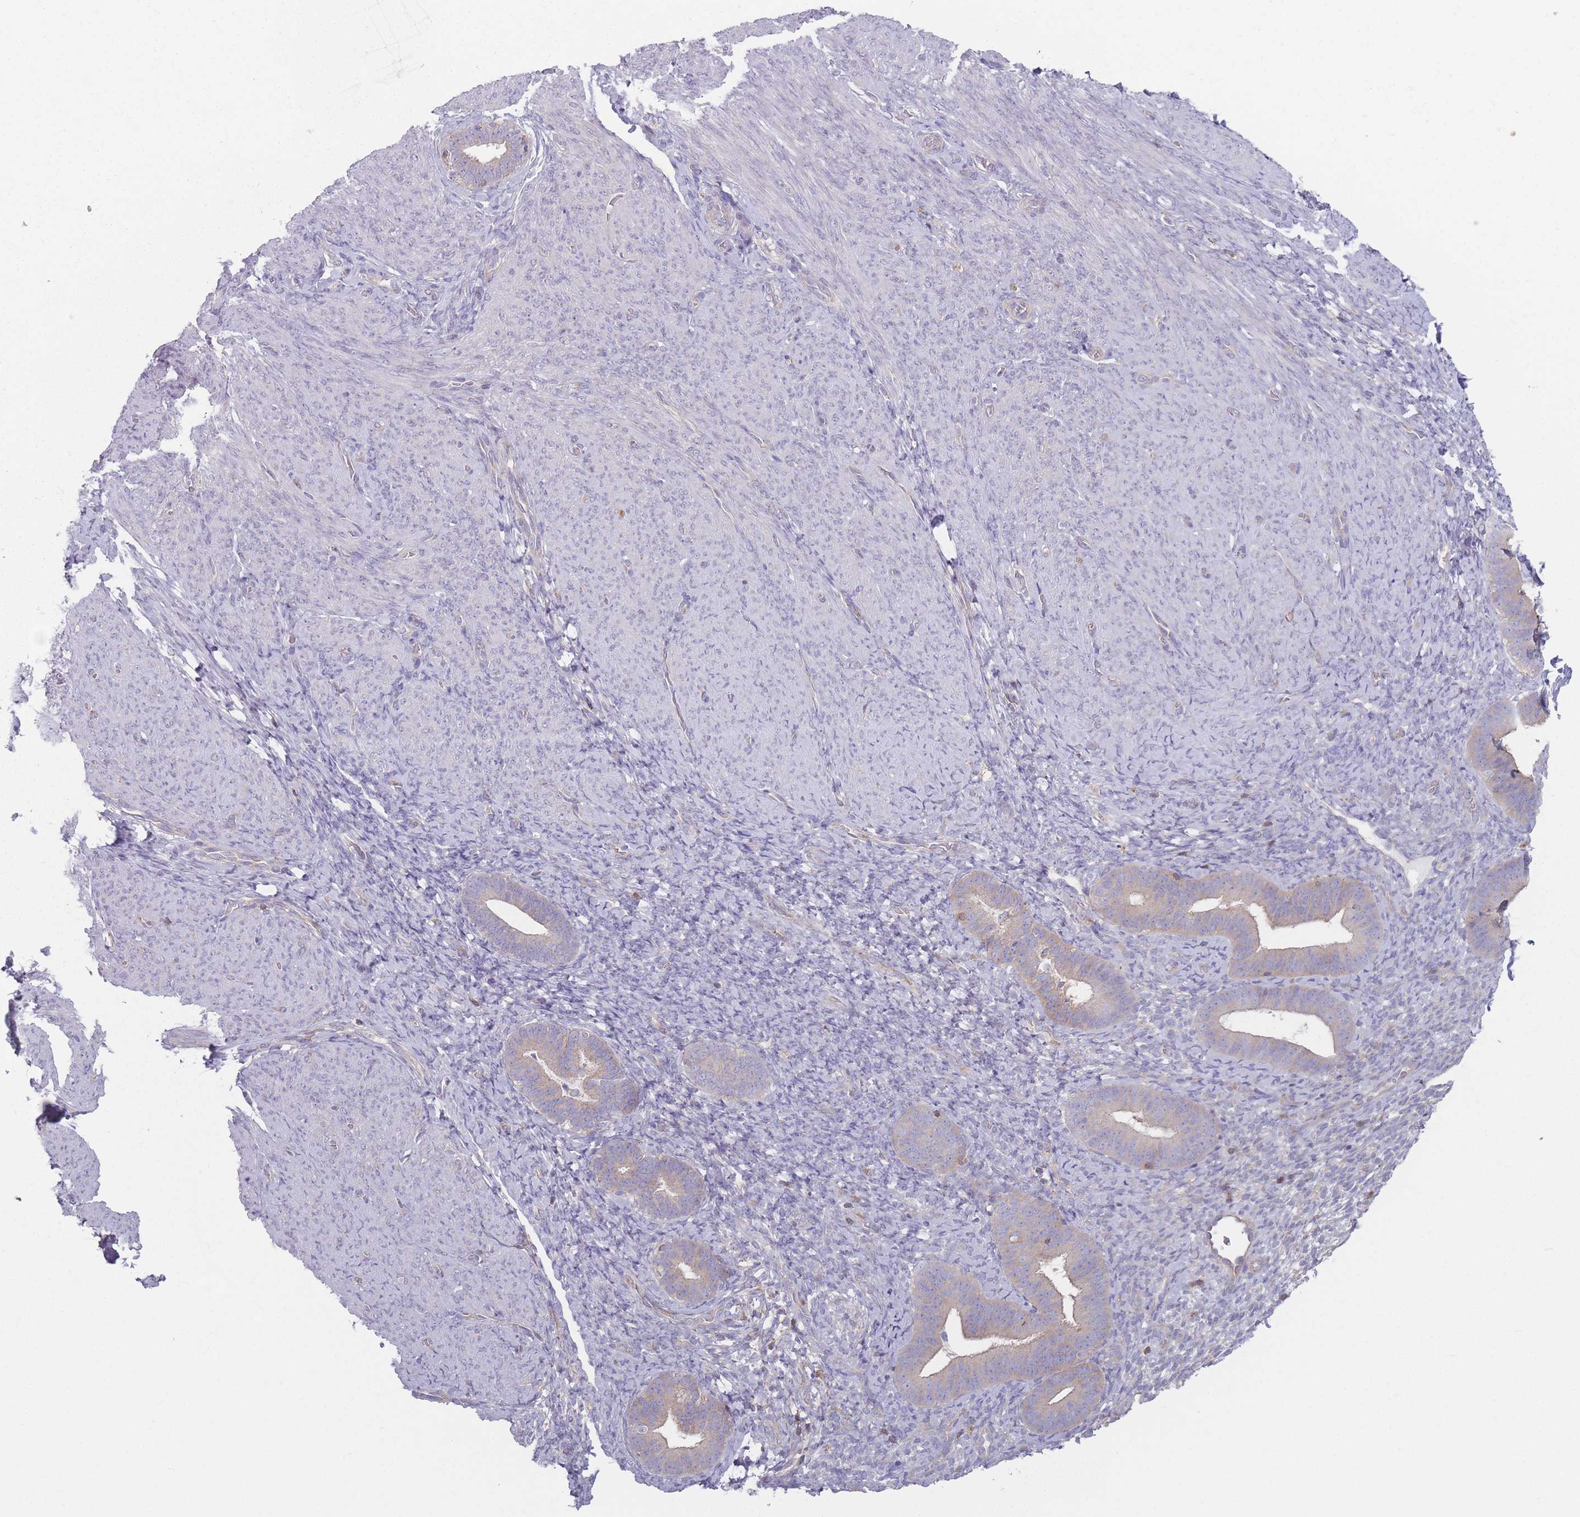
{"staining": {"intensity": "negative", "quantity": "none", "location": "none"}, "tissue": "endometrium", "cell_type": "Cells in endometrial stroma", "image_type": "normal", "snomed": [{"axis": "morphology", "description": "Normal tissue, NOS"}, {"axis": "topography", "description": "Endometrium"}], "caption": "This is a histopathology image of immunohistochemistry staining of unremarkable endometrium, which shows no expression in cells in endometrial stroma. (DAB (3,3'-diaminobenzidine) IHC, high magnification).", "gene": "HSBP1L1", "patient": {"sex": "female", "age": 65}}